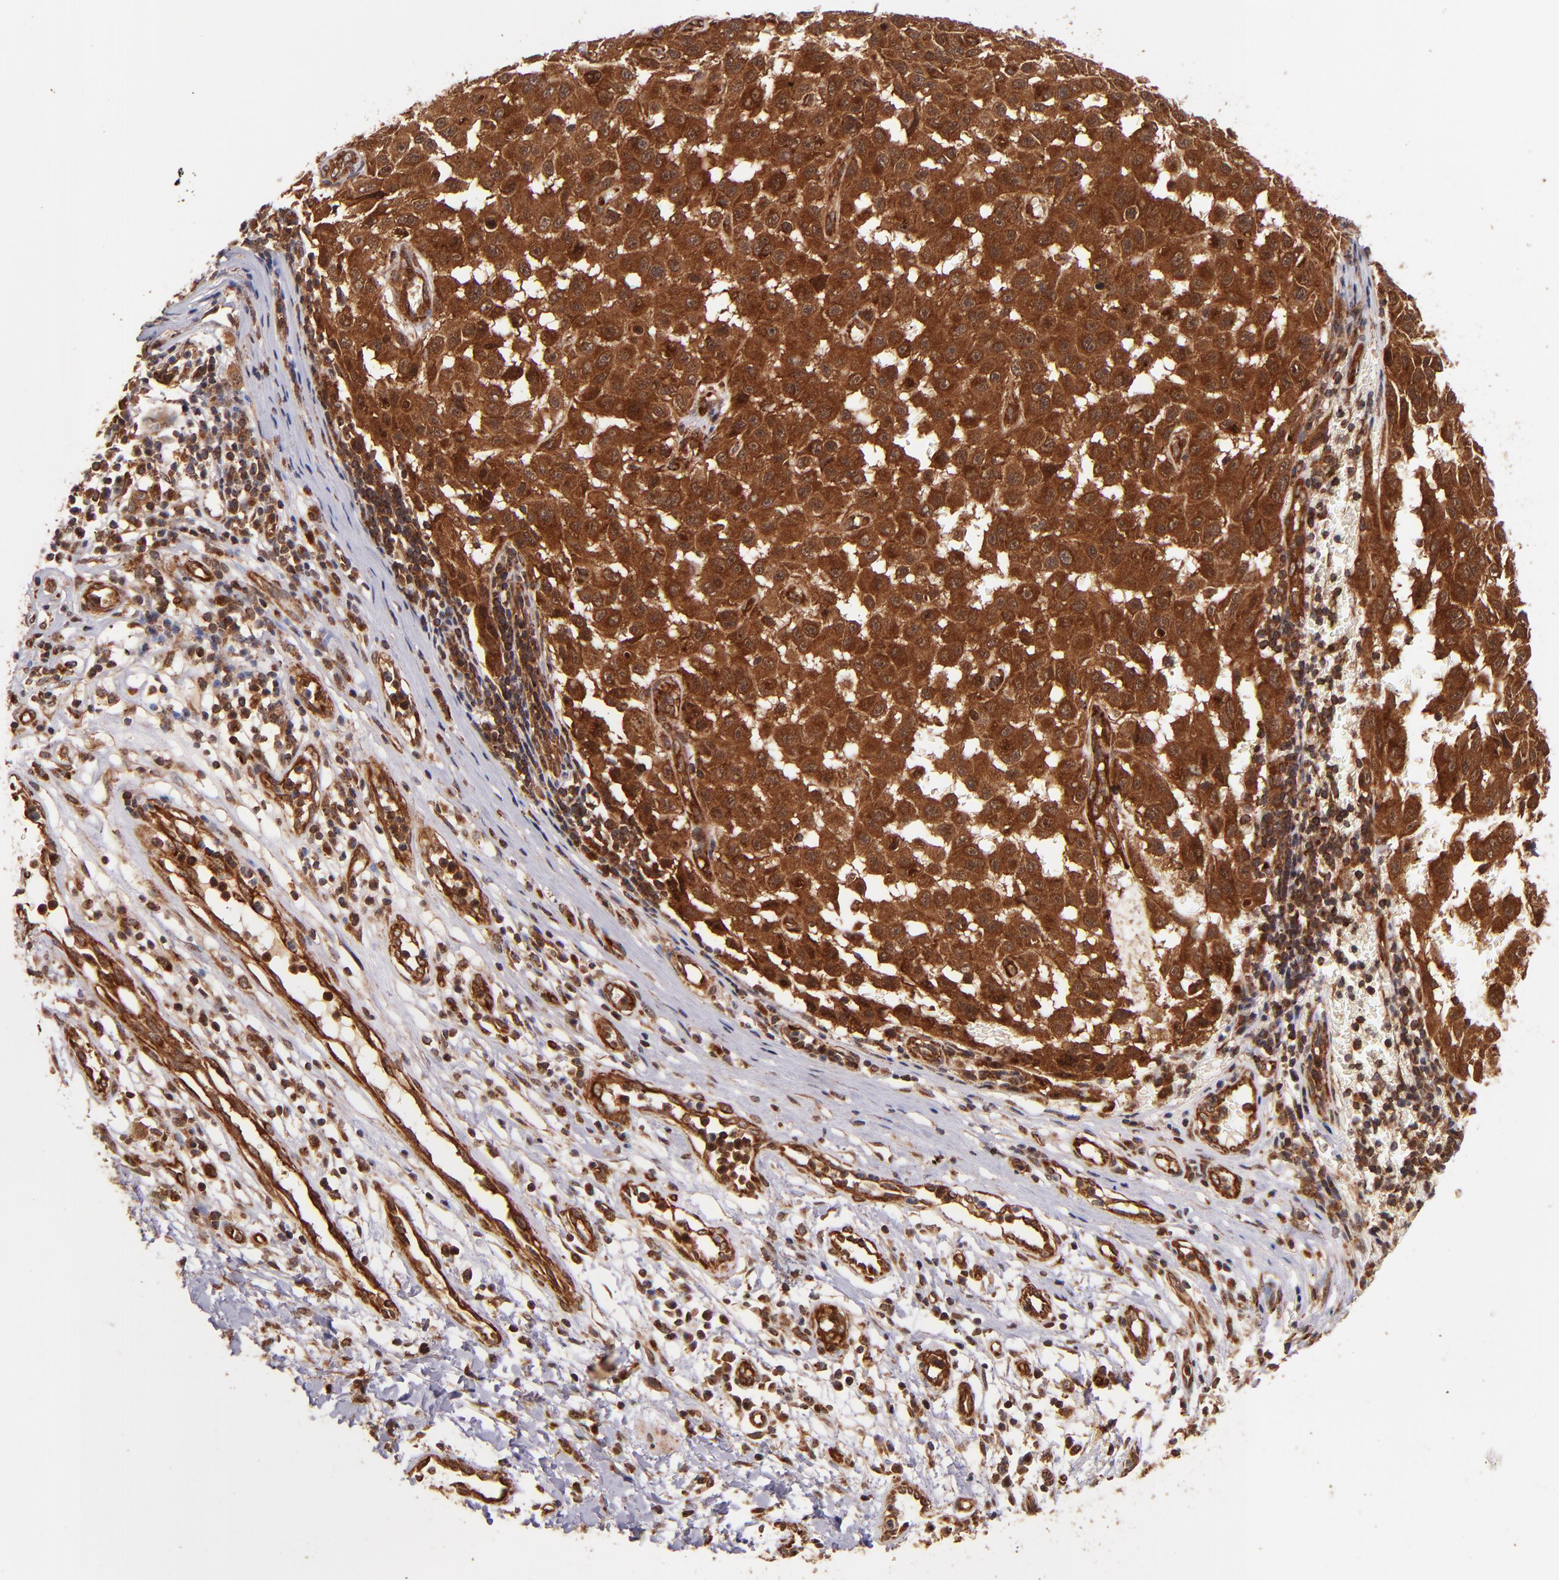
{"staining": {"intensity": "strong", "quantity": ">75%", "location": "cytoplasmic/membranous"}, "tissue": "melanoma", "cell_type": "Tumor cells", "image_type": "cancer", "snomed": [{"axis": "morphology", "description": "Malignant melanoma, NOS"}, {"axis": "topography", "description": "Skin"}], "caption": "A high-resolution image shows IHC staining of melanoma, which demonstrates strong cytoplasmic/membranous staining in about >75% of tumor cells. (DAB IHC, brown staining for protein, blue staining for nuclei).", "gene": "STX8", "patient": {"sex": "male", "age": 30}}